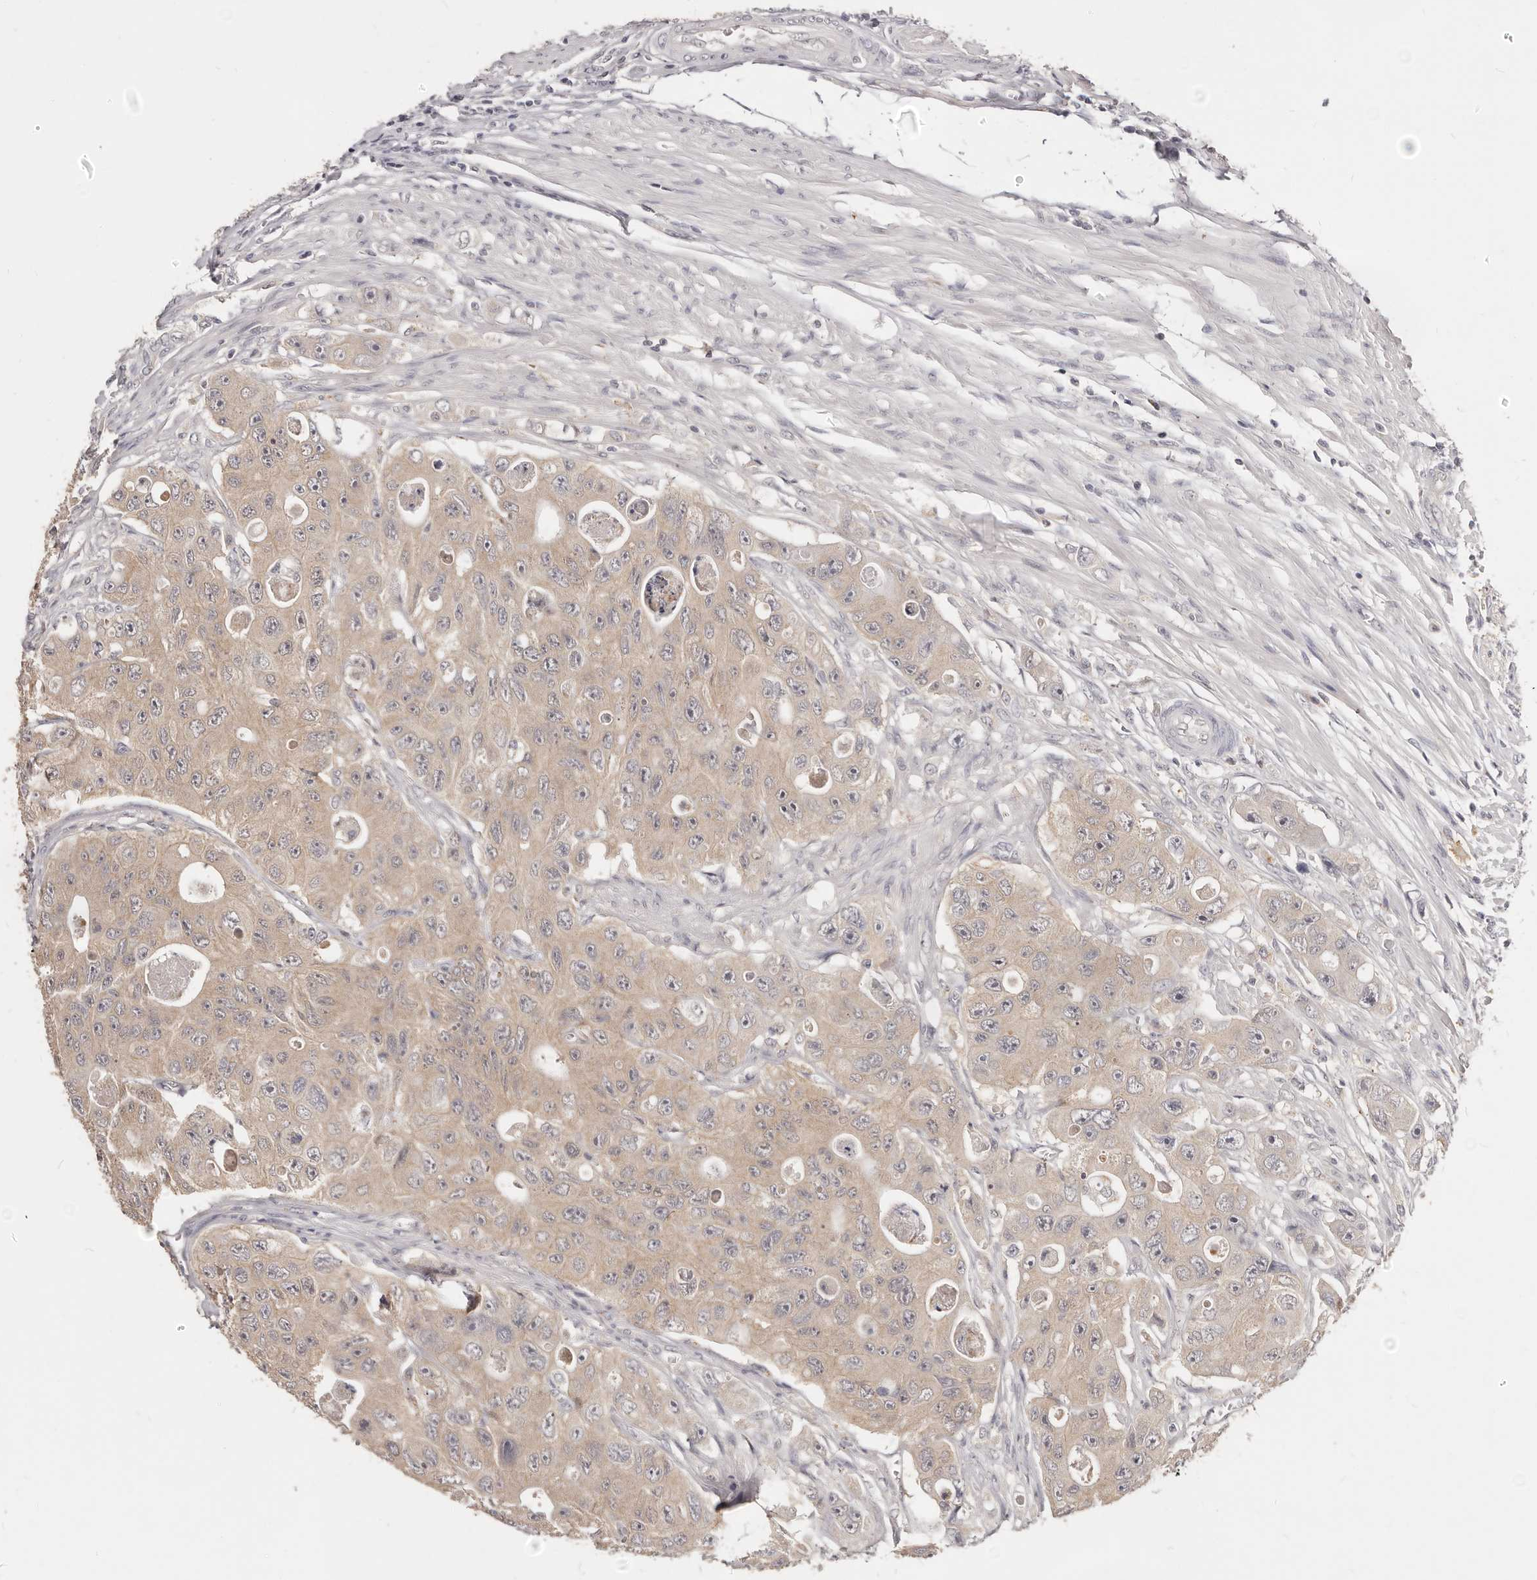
{"staining": {"intensity": "weak", "quantity": ">75%", "location": "cytoplasmic/membranous"}, "tissue": "colorectal cancer", "cell_type": "Tumor cells", "image_type": "cancer", "snomed": [{"axis": "morphology", "description": "Adenocarcinoma, NOS"}, {"axis": "topography", "description": "Colon"}], "caption": "Immunohistochemical staining of human adenocarcinoma (colorectal) demonstrates low levels of weak cytoplasmic/membranous protein staining in about >75% of tumor cells. The protein of interest is shown in brown color, while the nuclei are stained blue.", "gene": "TSPAN13", "patient": {"sex": "female", "age": 46}}